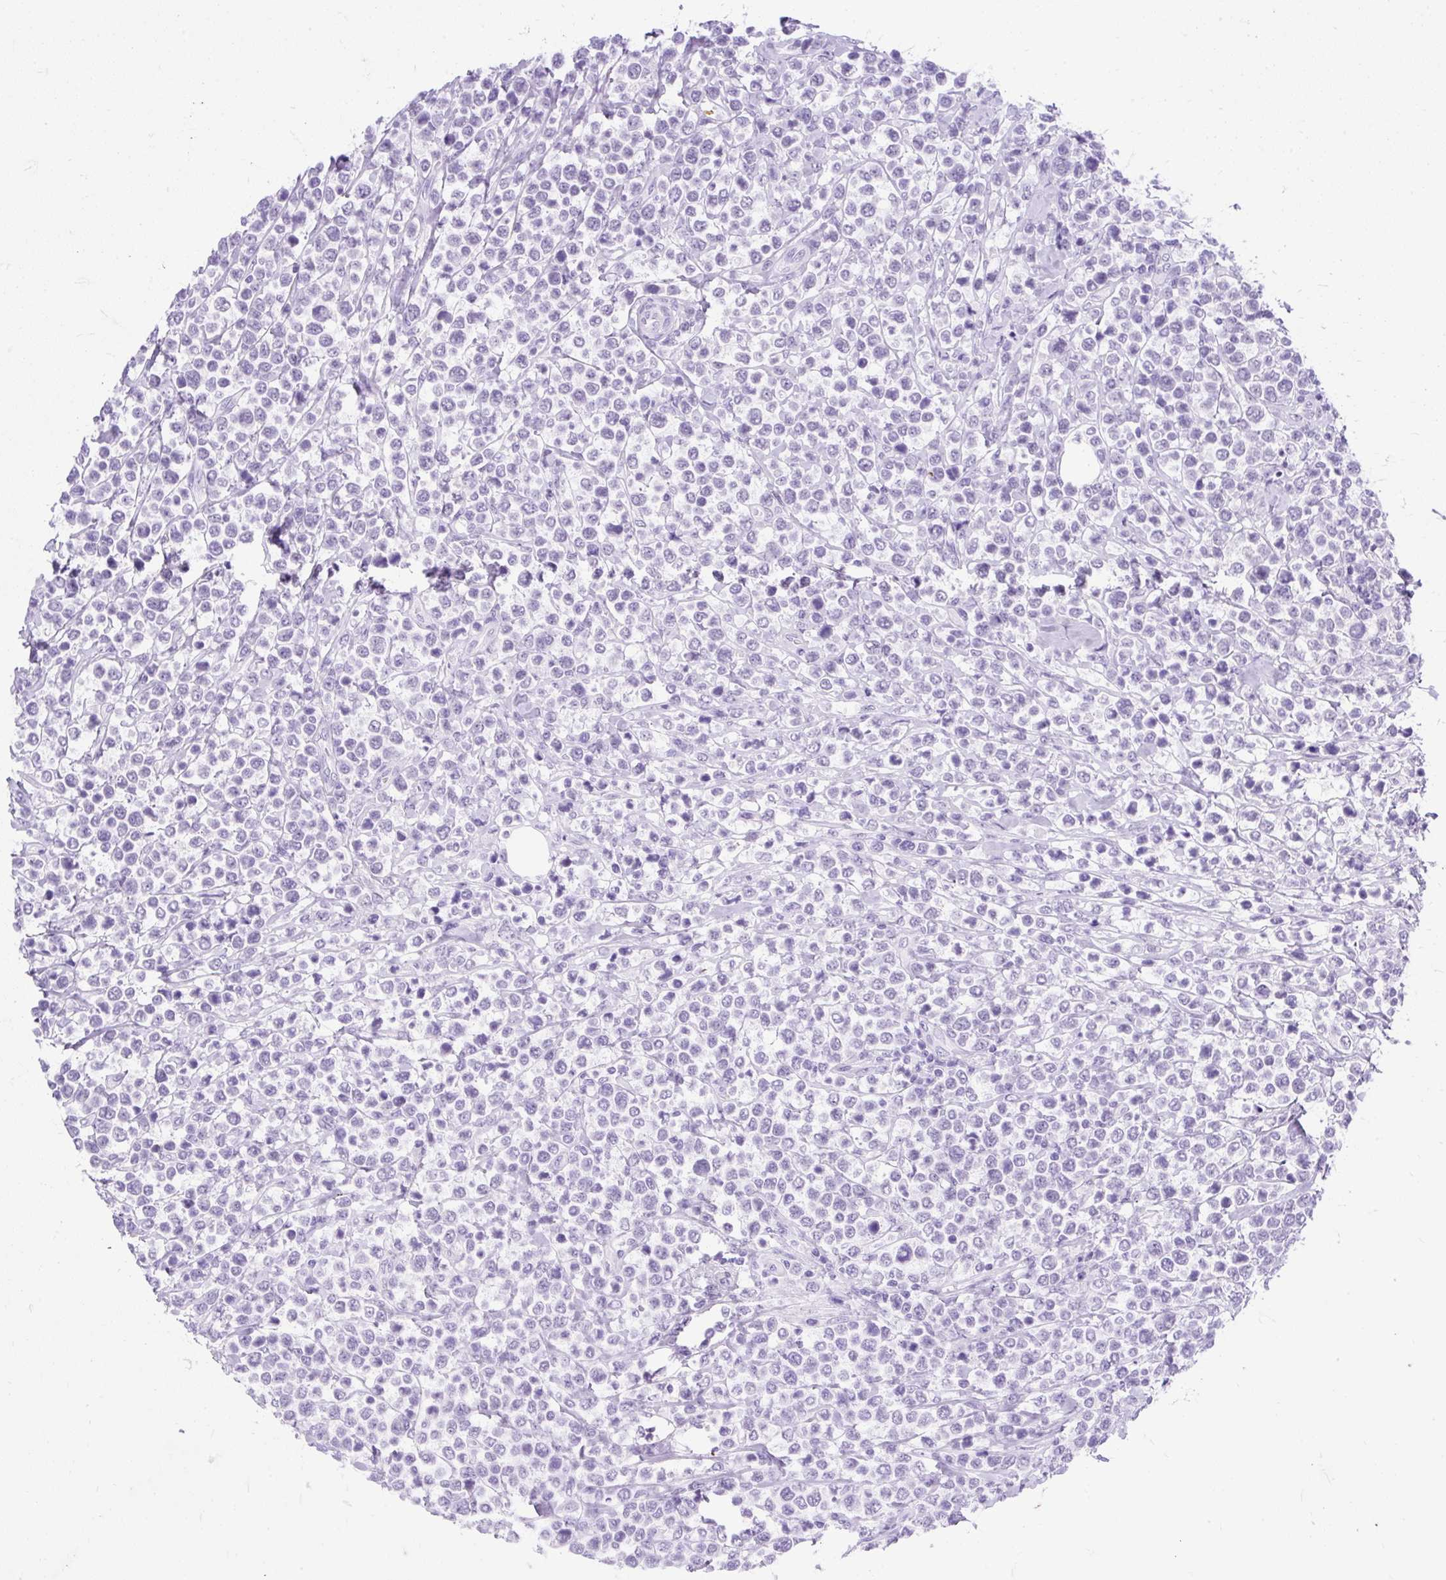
{"staining": {"intensity": "negative", "quantity": "none", "location": "none"}, "tissue": "lymphoma", "cell_type": "Tumor cells", "image_type": "cancer", "snomed": [{"axis": "morphology", "description": "Malignant lymphoma, non-Hodgkin's type, Low grade"}, {"axis": "topography", "description": "Lymph node"}], "caption": "Immunohistochemical staining of lymphoma reveals no significant staining in tumor cells.", "gene": "SCGB1A1", "patient": {"sex": "male", "age": 60}}